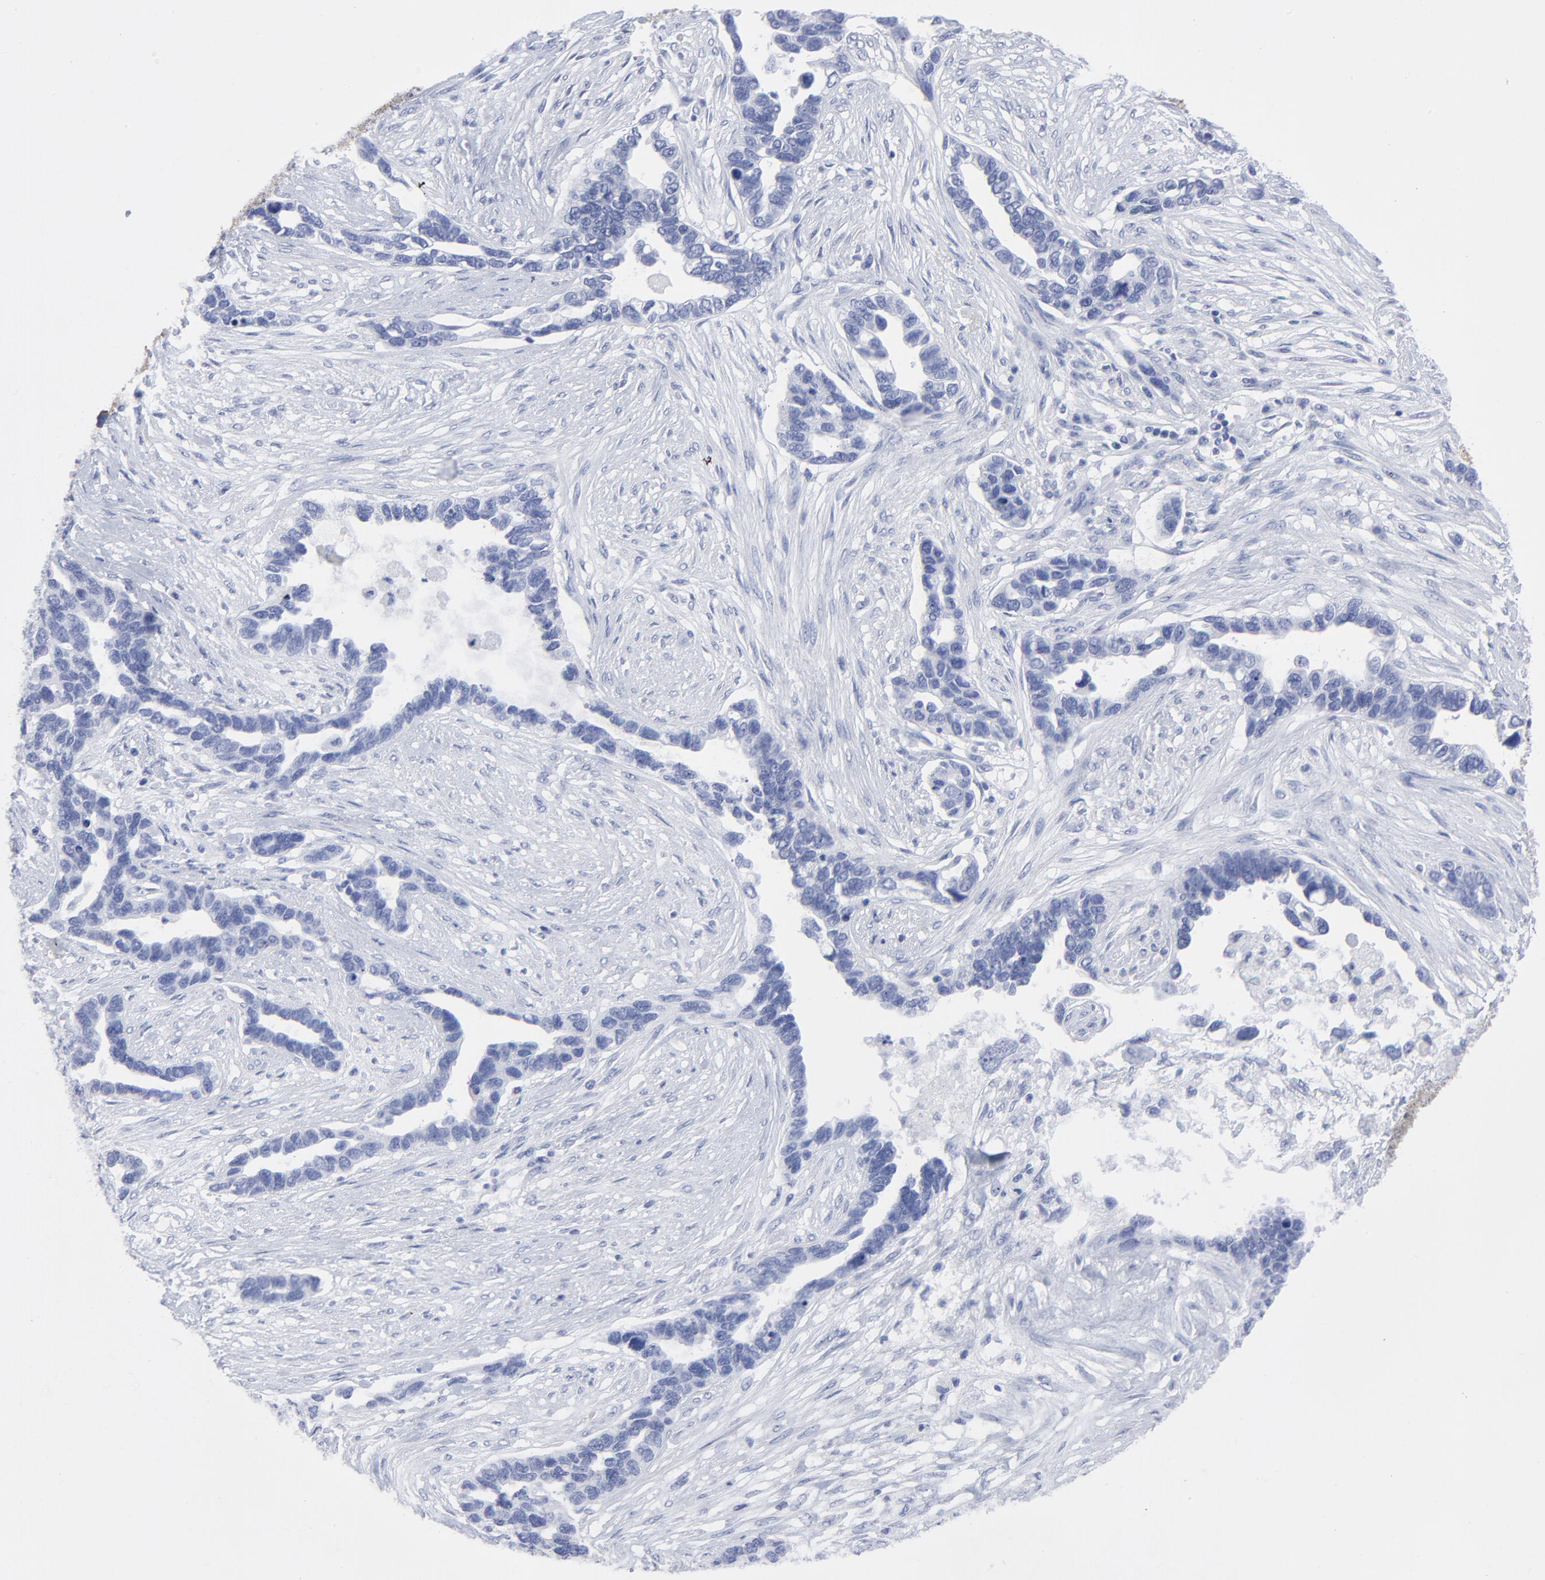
{"staining": {"intensity": "negative", "quantity": "none", "location": "none"}, "tissue": "ovarian cancer", "cell_type": "Tumor cells", "image_type": "cancer", "snomed": [{"axis": "morphology", "description": "Cystadenocarcinoma, serous, NOS"}, {"axis": "topography", "description": "Ovary"}], "caption": "DAB (3,3'-diaminobenzidine) immunohistochemical staining of human ovarian cancer (serous cystadenocarcinoma) reveals no significant staining in tumor cells.", "gene": "CNTN3", "patient": {"sex": "female", "age": 54}}